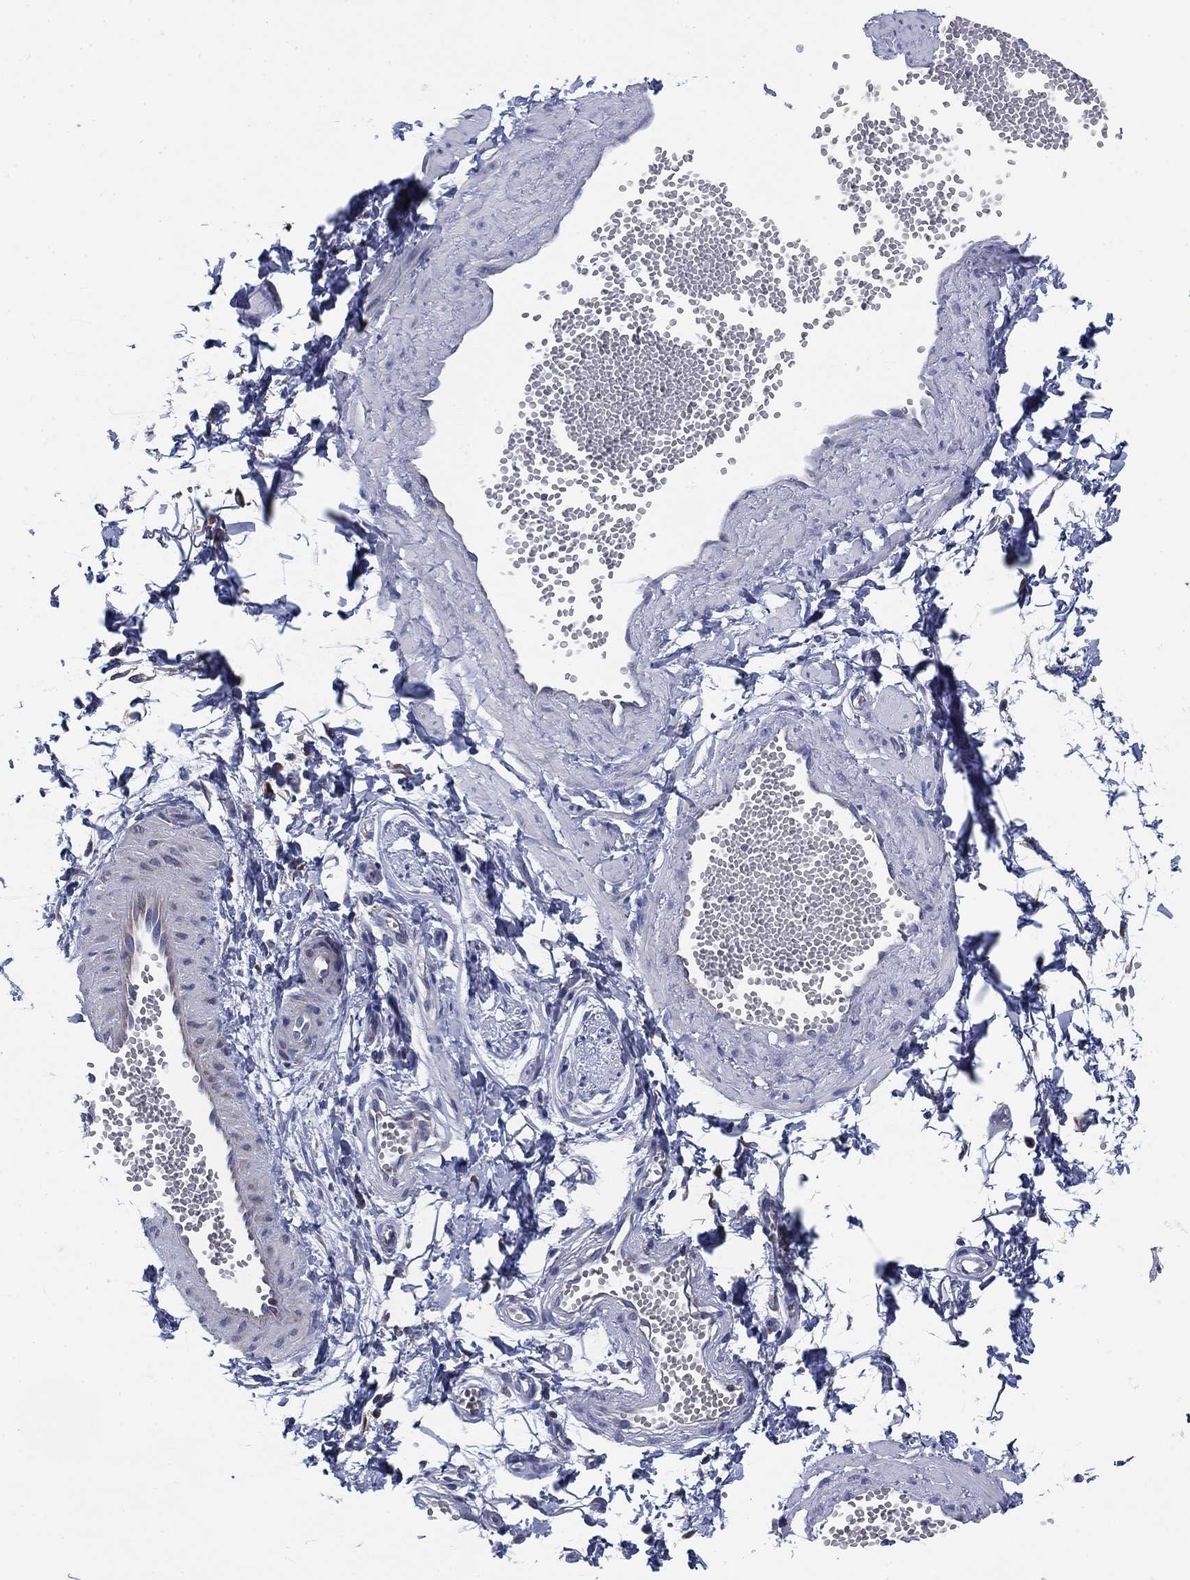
{"staining": {"intensity": "negative", "quantity": "none", "location": "none"}, "tissue": "adipose tissue", "cell_type": "Adipocytes", "image_type": "normal", "snomed": [{"axis": "morphology", "description": "Normal tissue, NOS"}, {"axis": "topography", "description": "Smooth muscle"}, {"axis": "topography", "description": "Peripheral nerve tissue"}], "caption": "A high-resolution image shows immunohistochemistry (IHC) staining of unremarkable adipose tissue, which reveals no significant staining in adipocytes.", "gene": "NACAD", "patient": {"sex": "male", "age": 22}}